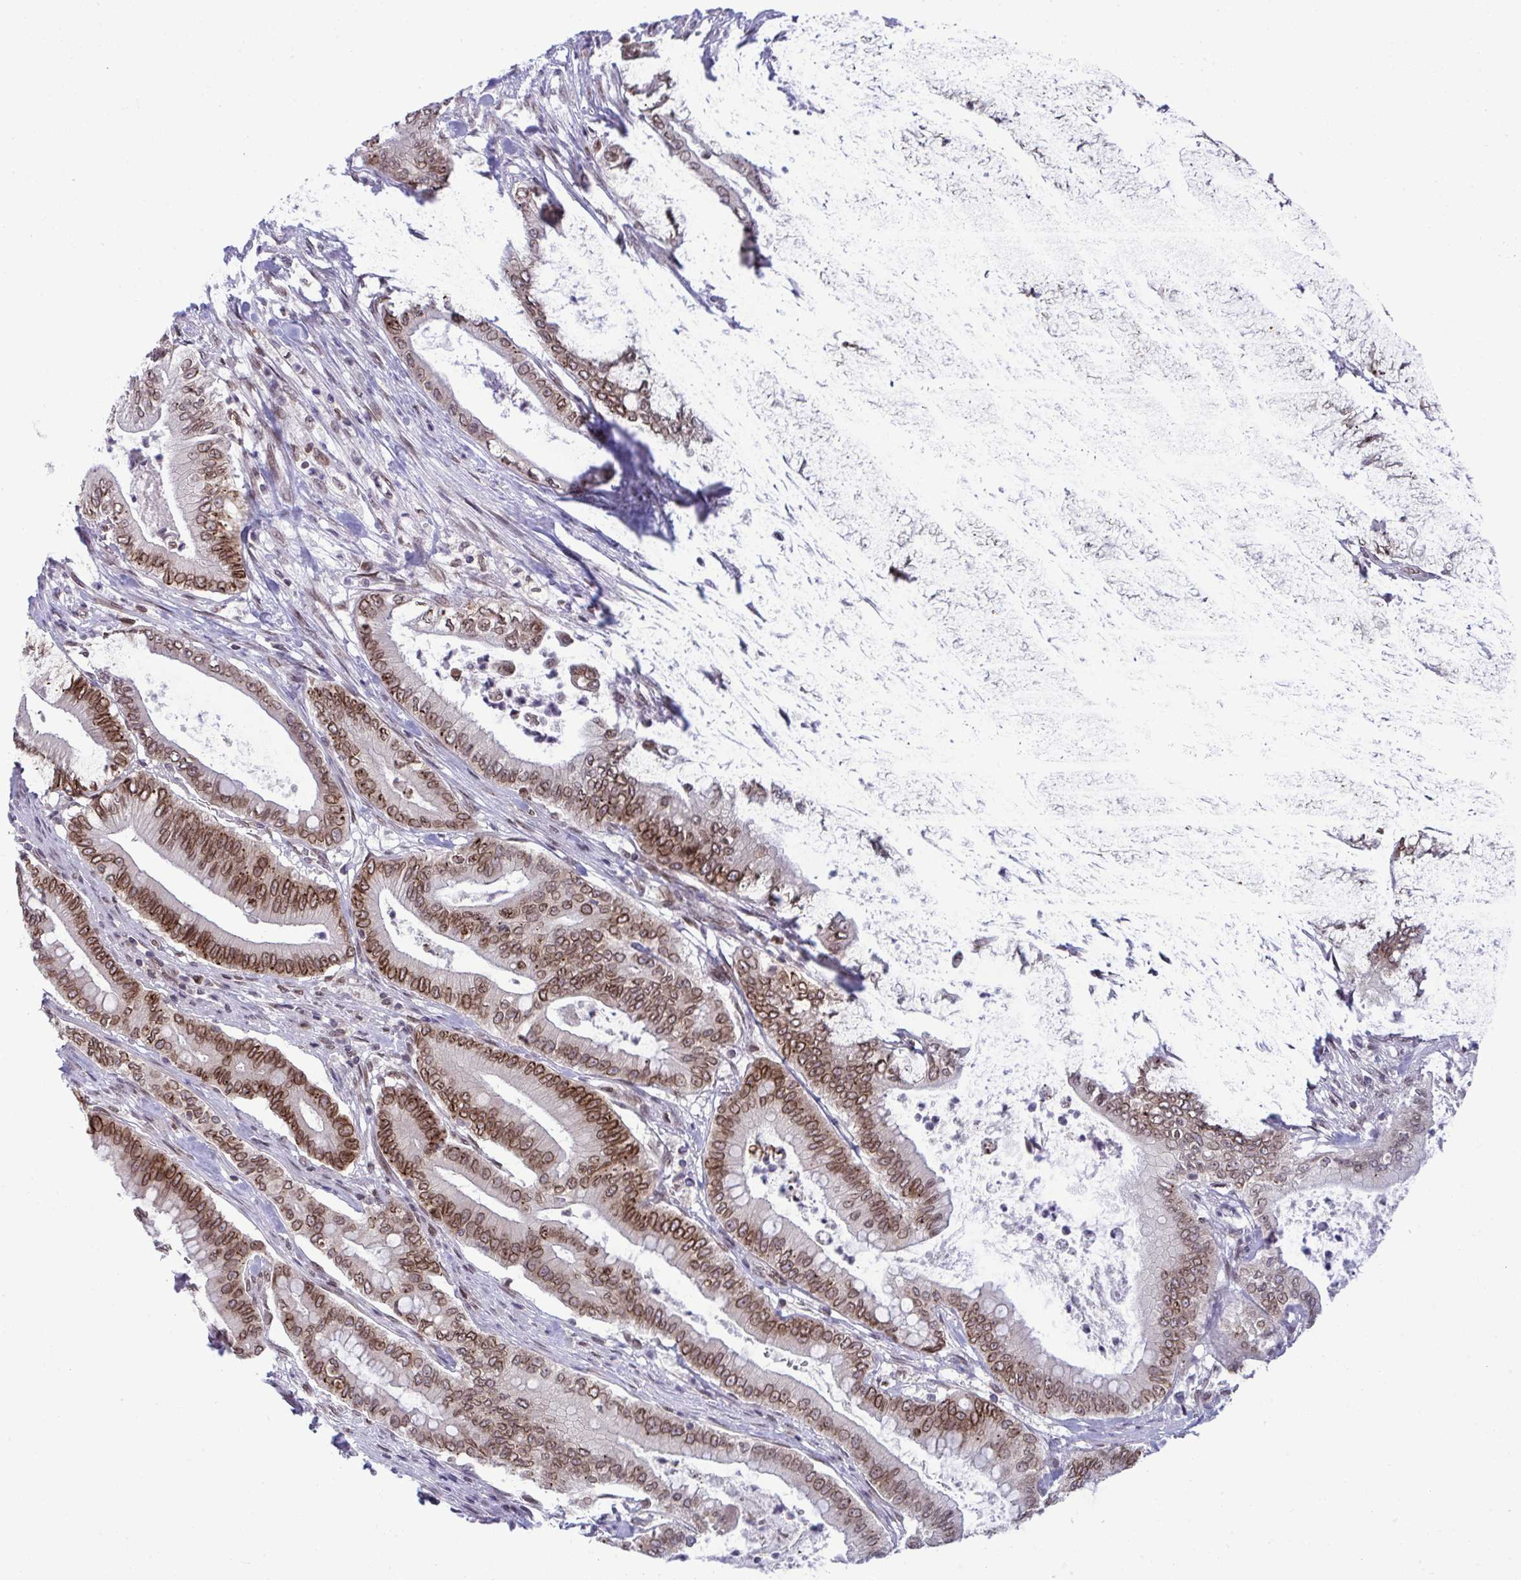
{"staining": {"intensity": "strong", "quantity": ">75%", "location": "cytoplasmic/membranous,nuclear"}, "tissue": "pancreatic cancer", "cell_type": "Tumor cells", "image_type": "cancer", "snomed": [{"axis": "morphology", "description": "Adenocarcinoma, NOS"}, {"axis": "topography", "description": "Pancreas"}], "caption": "A high-resolution image shows immunohistochemistry staining of pancreatic cancer (adenocarcinoma), which exhibits strong cytoplasmic/membranous and nuclear positivity in approximately >75% of tumor cells.", "gene": "RANBP2", "patient": {"sex": "male", "age": 71}}